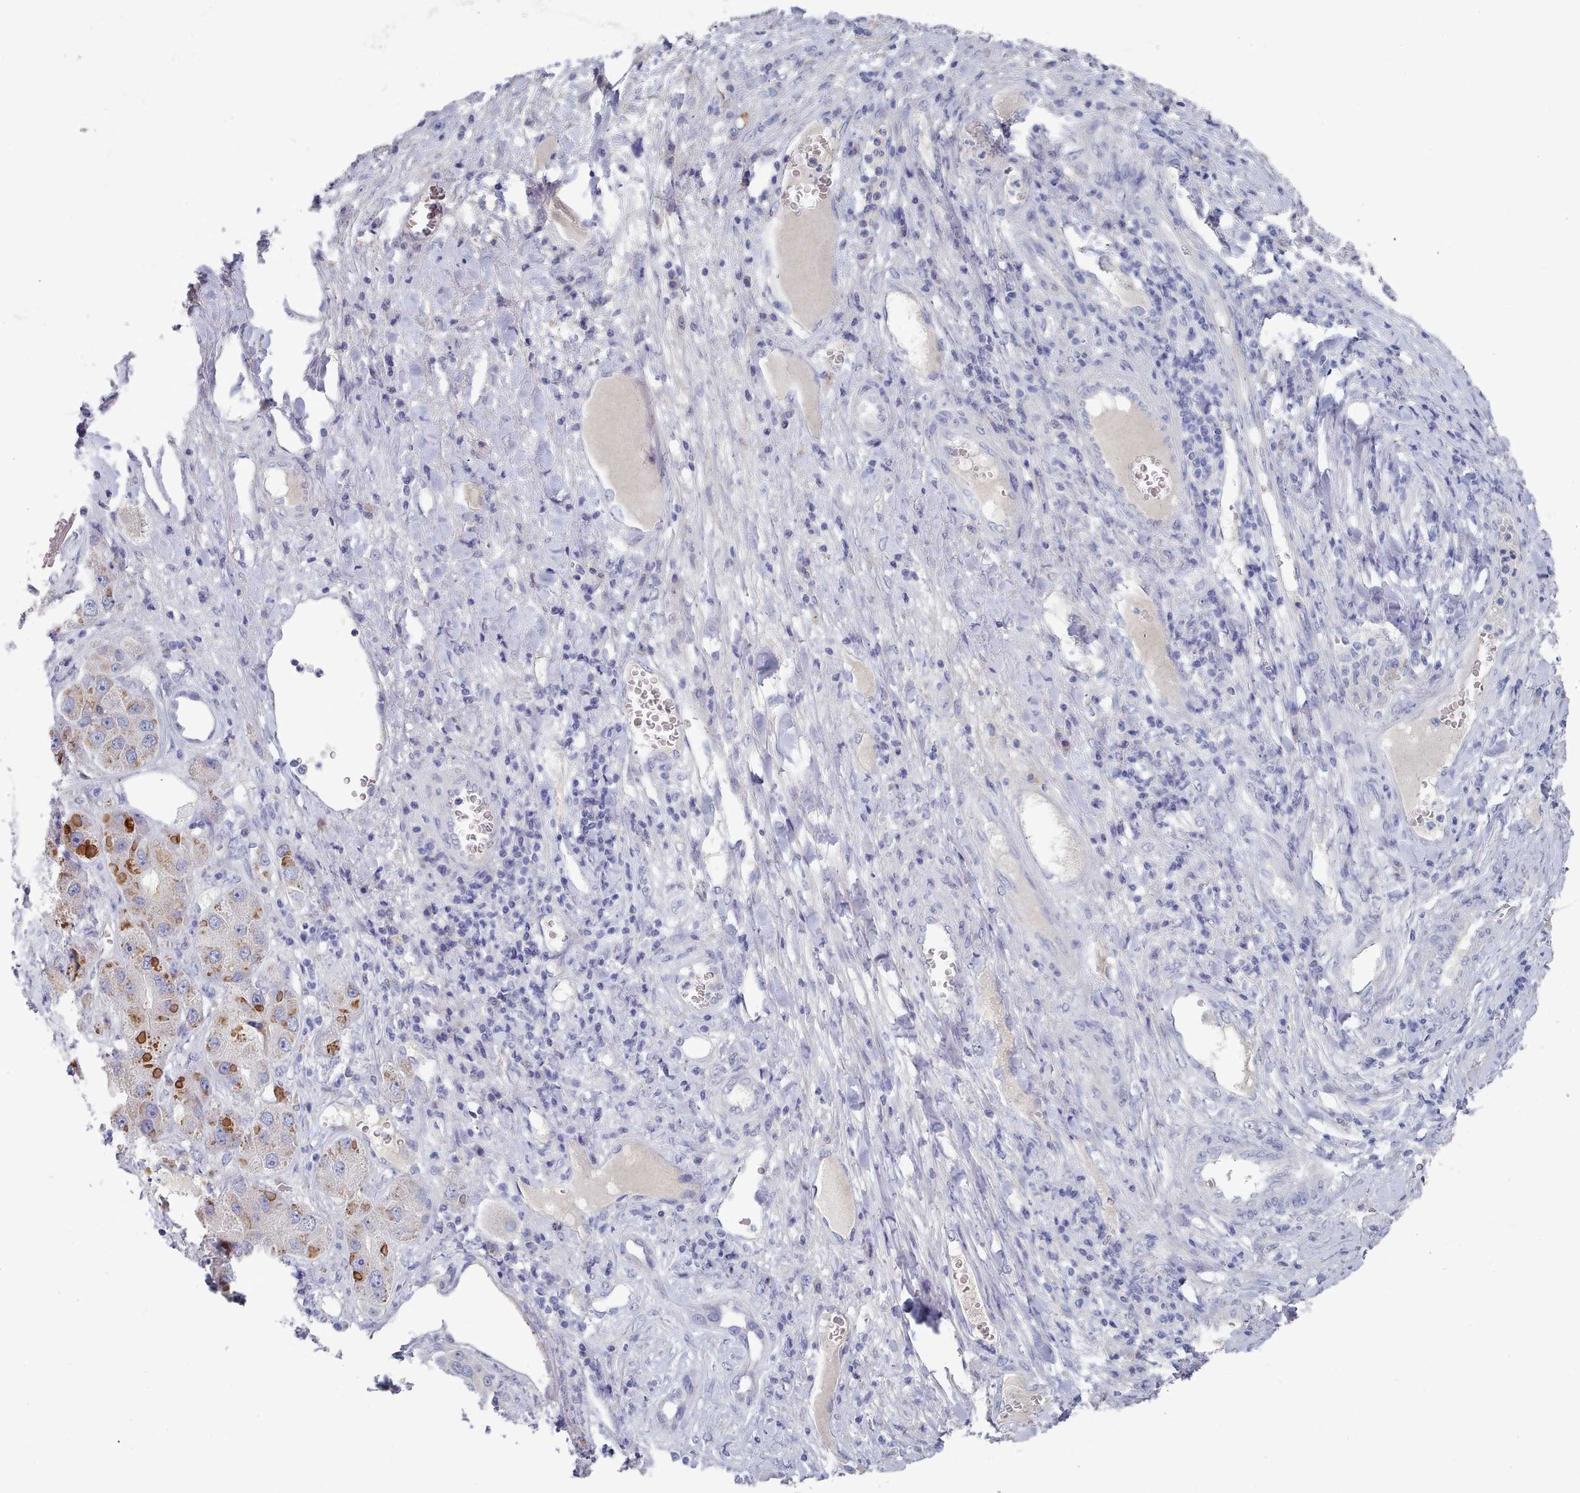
{"staining": {"intensity": "moderate", "quantity": "<25%", "location": "cytoplasmic/membranous"}, "tissue": "liver cancer", "cell_type": "Tumor cells", "image_type": "cancer", "snomed": [{"axis": "morphology", "description": "Carcinoma, Hepatocellular, NOS"}, {"axis": "topography", "description": "Liver"}], "caption": "DAB immunohistochemical staining of human hepatocellular carcinoma (liver) shows moderate cytoplasmic/membranous protein expression in about <25% of tumor cells. (brown staining indicates protein expression, while blue staining denotes nuclei).", "gene": "ACAD11", "patient": {"sex": "female", "age": 73}}